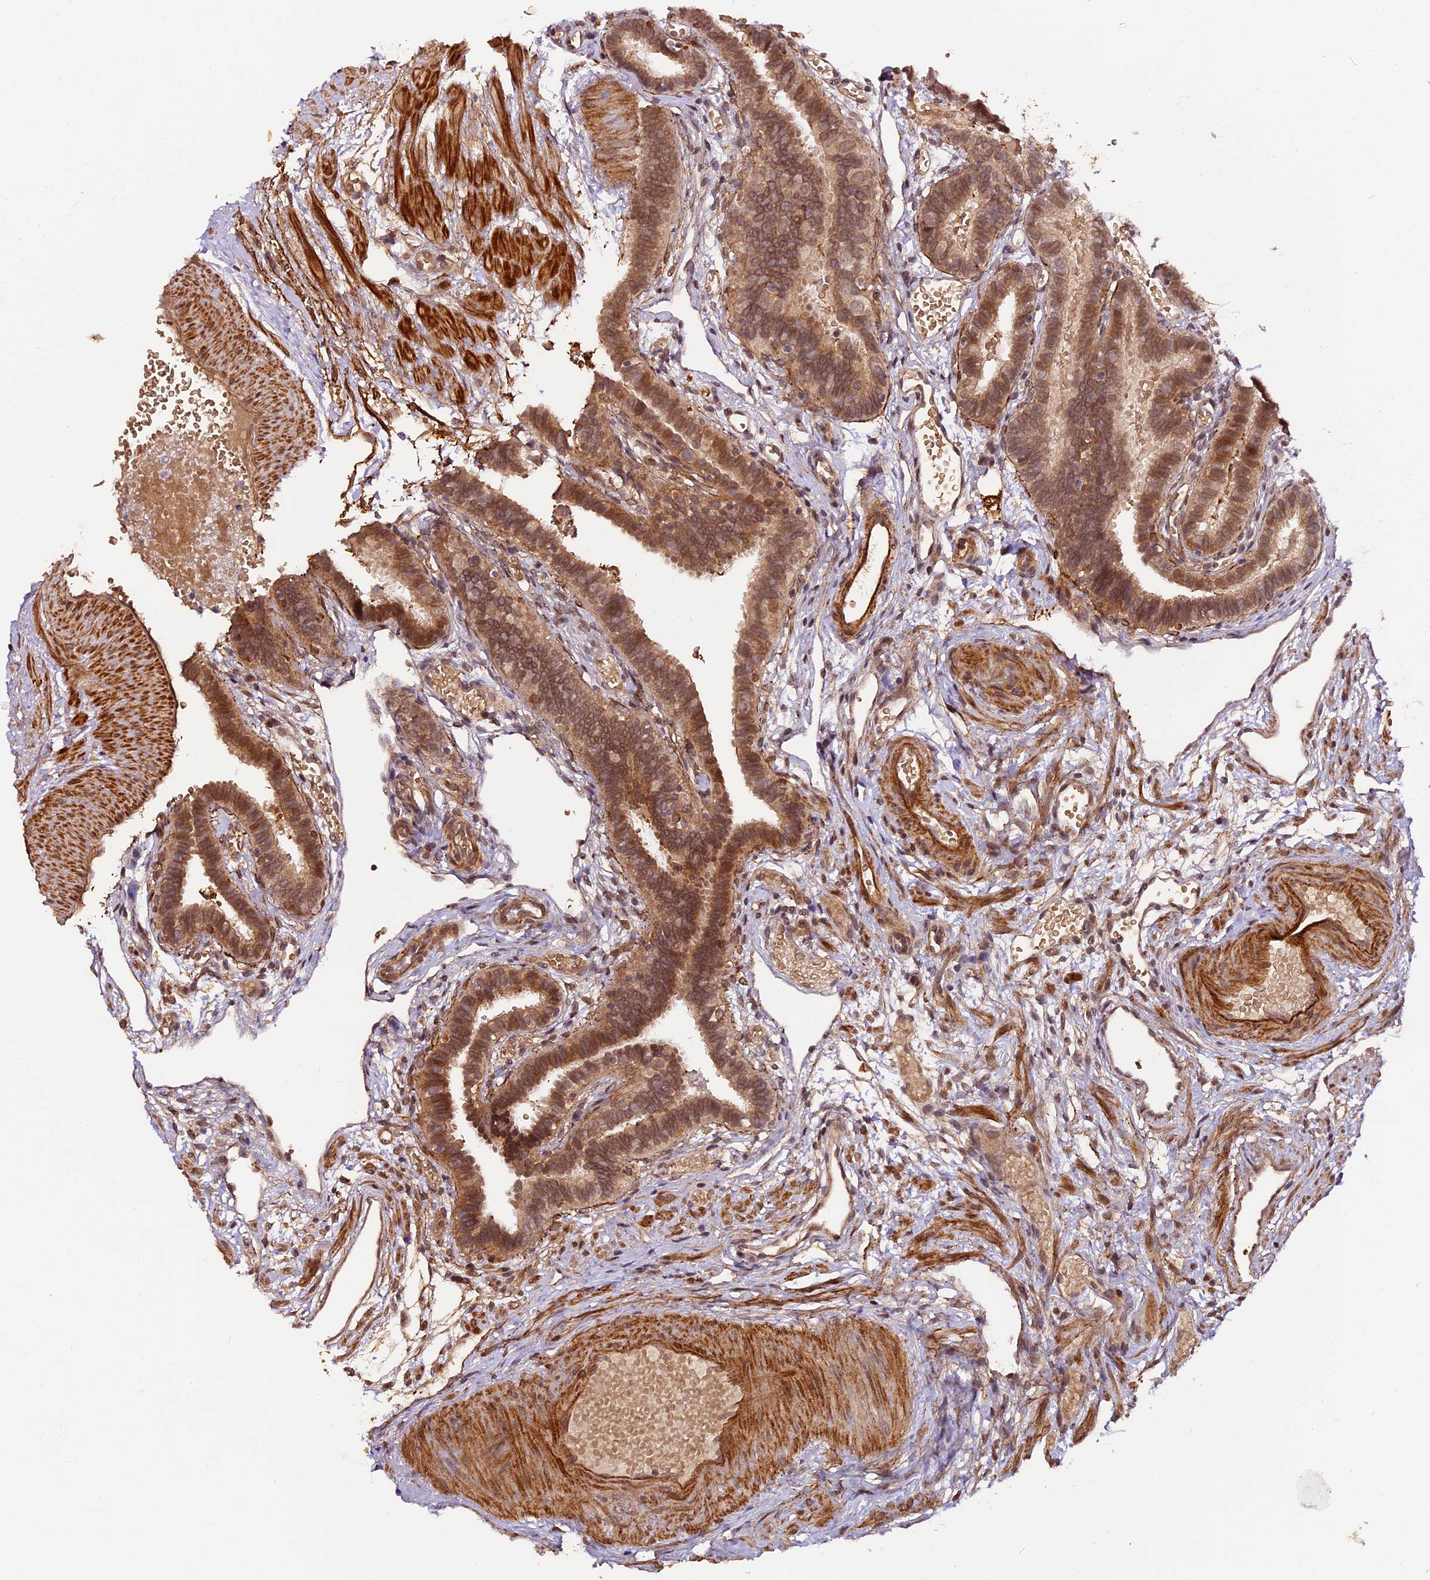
{"staining": {"intensity": "moderate", "quantity": ">75%", "location": "cytoplasmic/membranous,nuclear"}, "tissue": "fallopian tube", "cell_type": "Glandular cells", "image_type": "normal", "snomed": [{"axis": "morphology", "description": "Normal tissue, NOS"}, {"axis": "topography", "description": "Fallopian tube"}], "caption": "Protein analysis of unremarkable fallopian tube reveals moderate cytoplasmic/membranous,nuclear positivity in about >75% of glandular cells.", "gene": "ZNF480", "patient": {"sex": "female", "age": 37}}